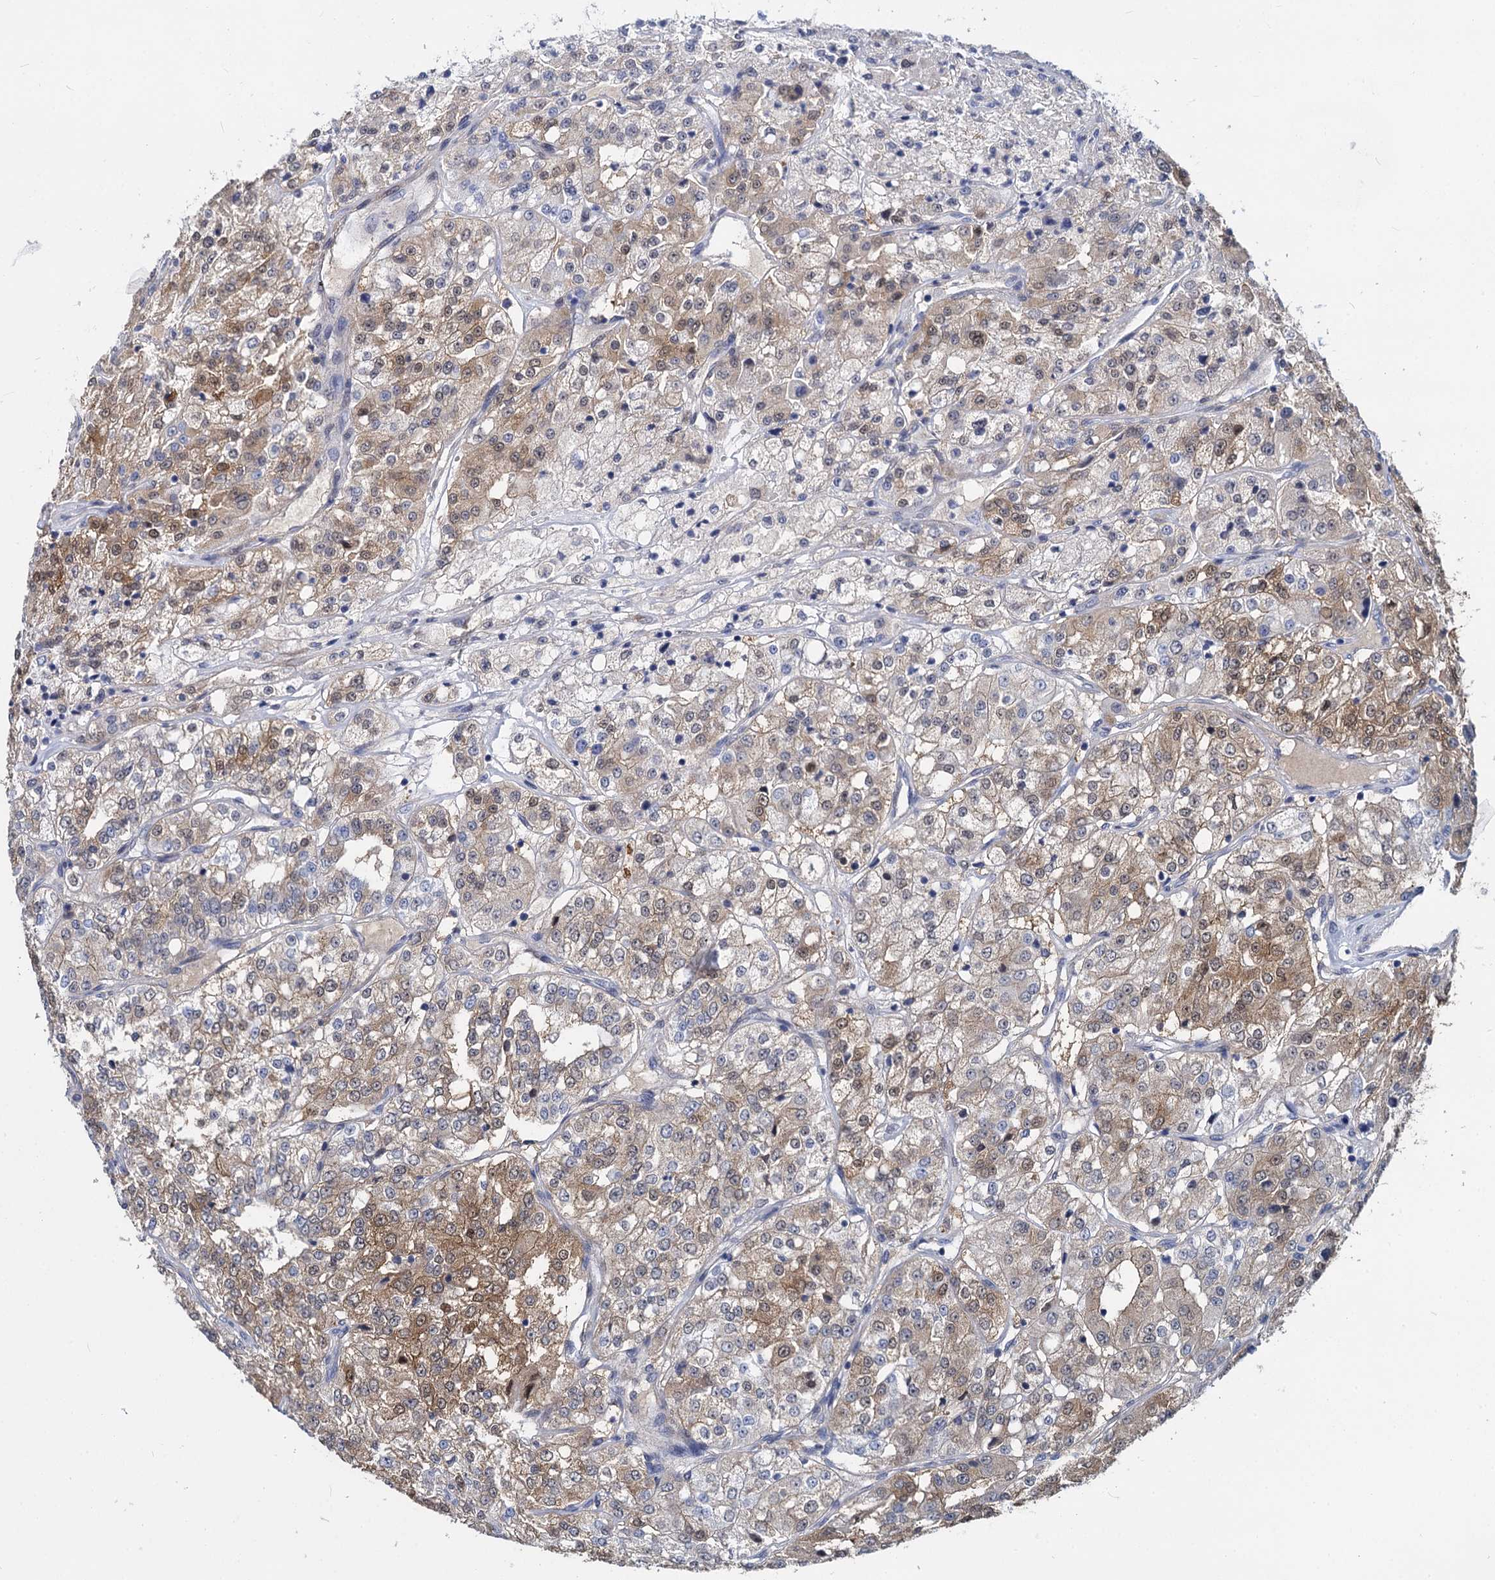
{"staining": {"intensity": "moderate", "quantity": "25%-75%", "location": "cytoplasmic/membranous"}, "tissue": "renal cancer", "cell_type": "Tumor cells", "image_type": "cancer", "snomed": [{"axis": "morphology", "description": "Adenocarcinoma, NOS"}, {"axis": "topography", "description": "Kidney"}], "caption": "Protein analysis of renal cancer (adenocarcinoma) tissue shows moderate cytoplasmic/membranous staining in approximately 25%-75% of tumor cells.", "gene": "GSTM3", "patient": {"sex": "female", "age": 63}}